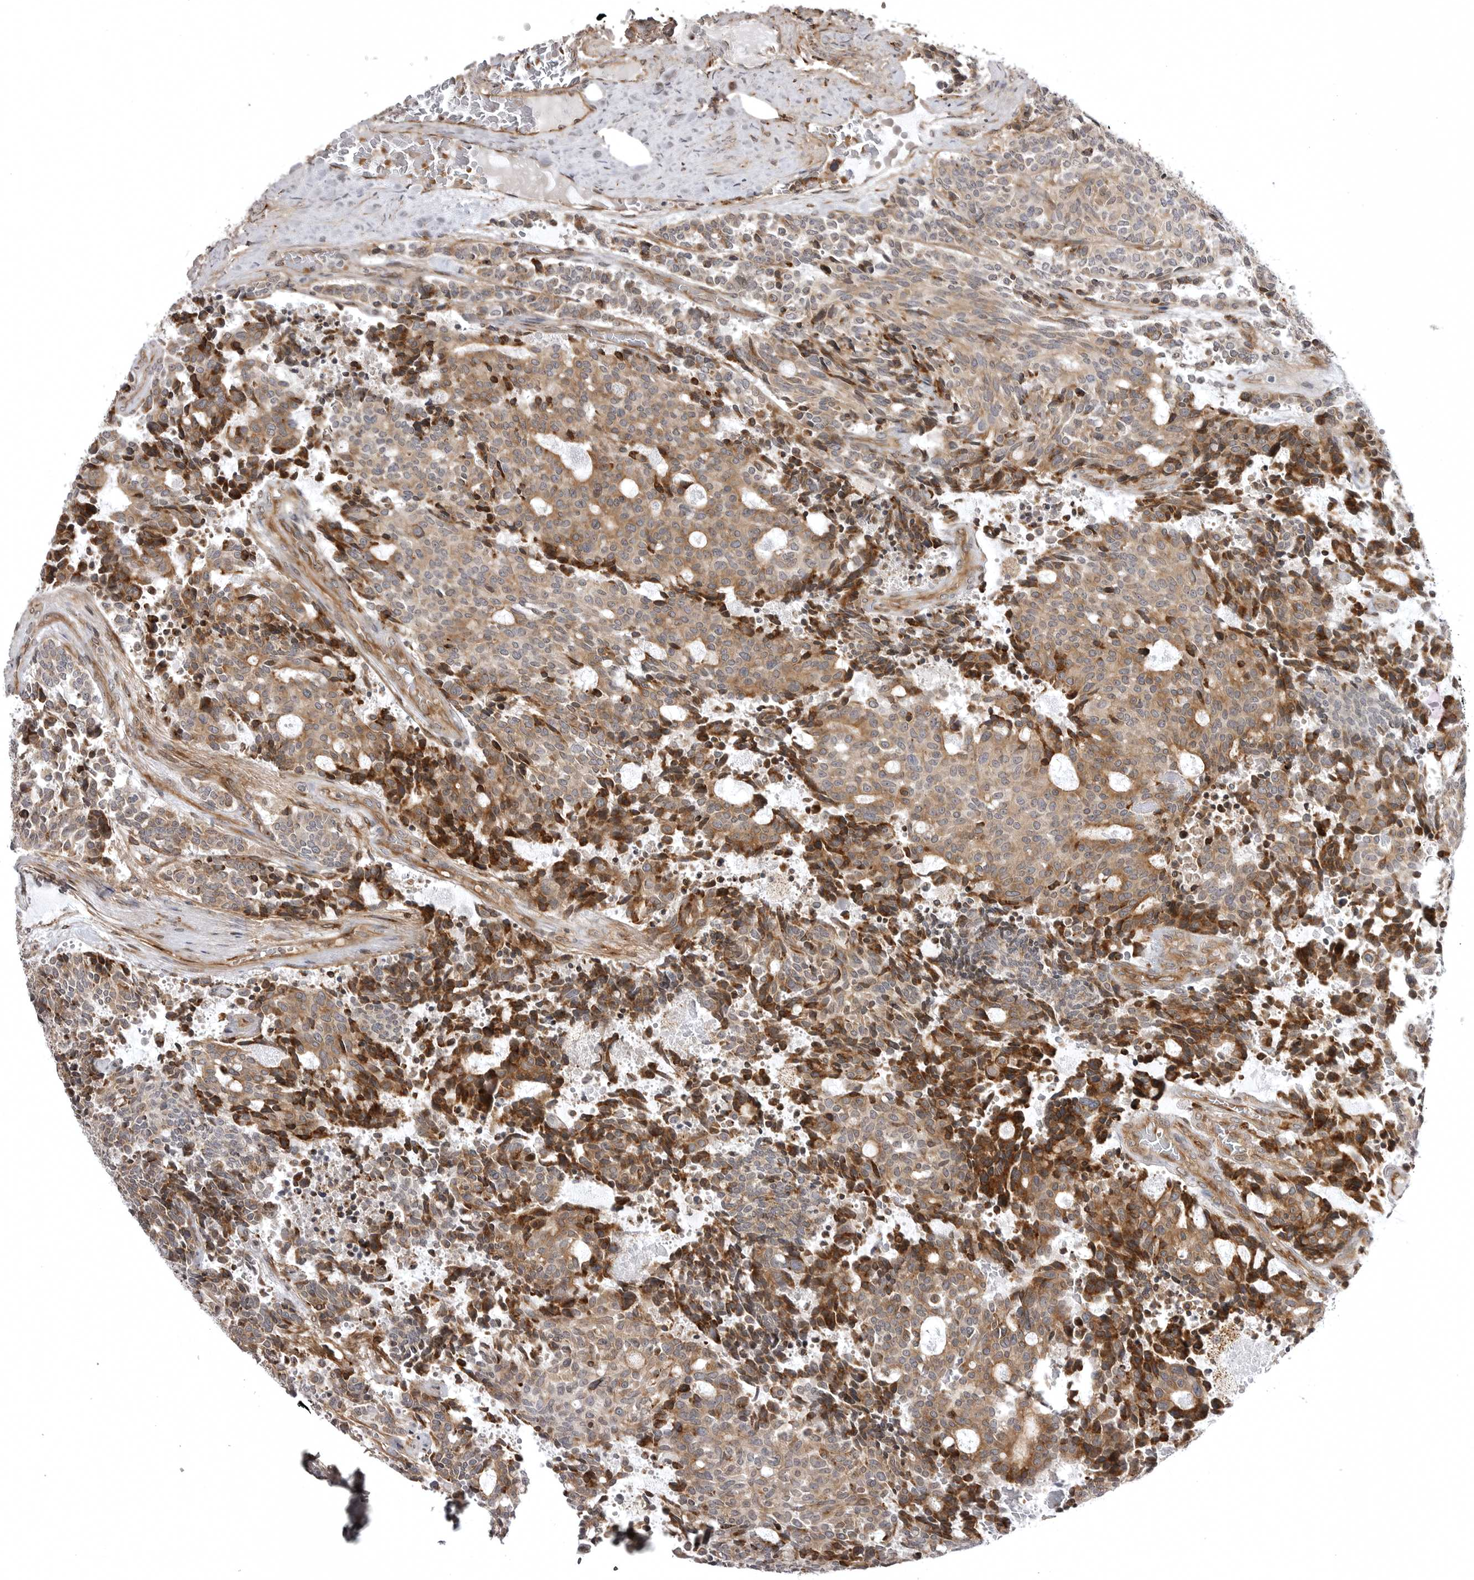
{"staining": {"intensity": "moderate", "quantity": ">75%", "location": "cytoplasmic/membranous"}, "tissue": "carcinoid", "cell_type": "Tumor cells", "image_type": "cancer", "snomed": [{"axis": "morphology", "description": "Carcinoid, malignant, NOS"}, {"axis": "topography", "description": "Pancreas"}], "caption": "Immunohistochemistry micrograph of neoplastic tissue: human carcinoid stained using IHC shows medium levels of moderate protein expression localized specifically in the cytoplasmic/membranous of tumor cells, appearing as a cytoplasmic/membranous brown color.", "gene": "ARL5A", "patient": {"sex": "female", "age": 54}}